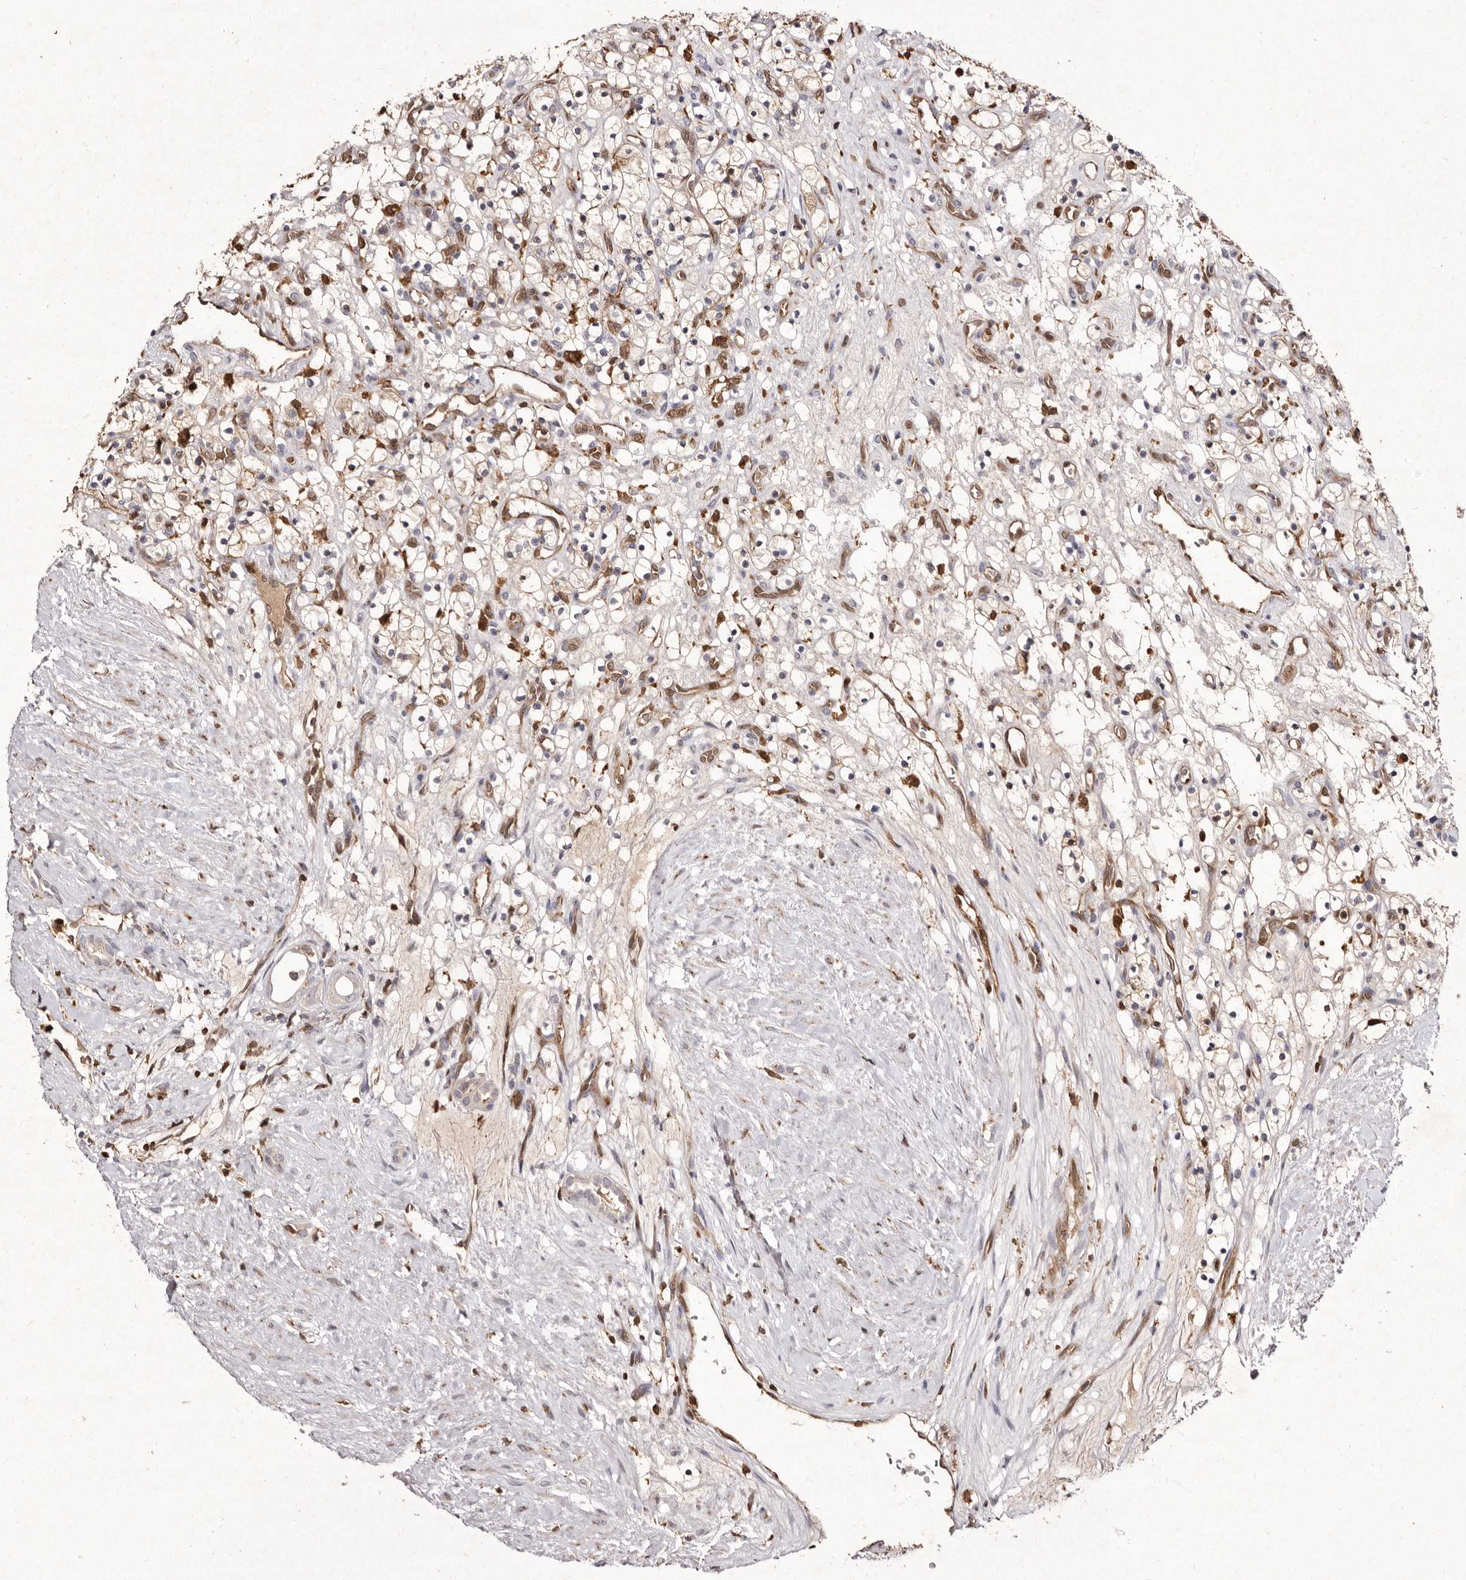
{"staining": {"intensity": "negative", "quantity": "none", "location": "none"}, "tissue": "renal cancer", "cell_type": "Tumor cells", "image_type": "cancer", "snomed": [{"axis": "morphology", "description": "Adenocarcinoma, NOS"}, {"axis": "topography", "description": "Kidney"}], "caption": "Immunohistochemical staining of renal adenocarcinoma shows no significant positivity in tumor cells.", "gene": "GIMAP4", "patient": {"sex": "female", "age": 57}}